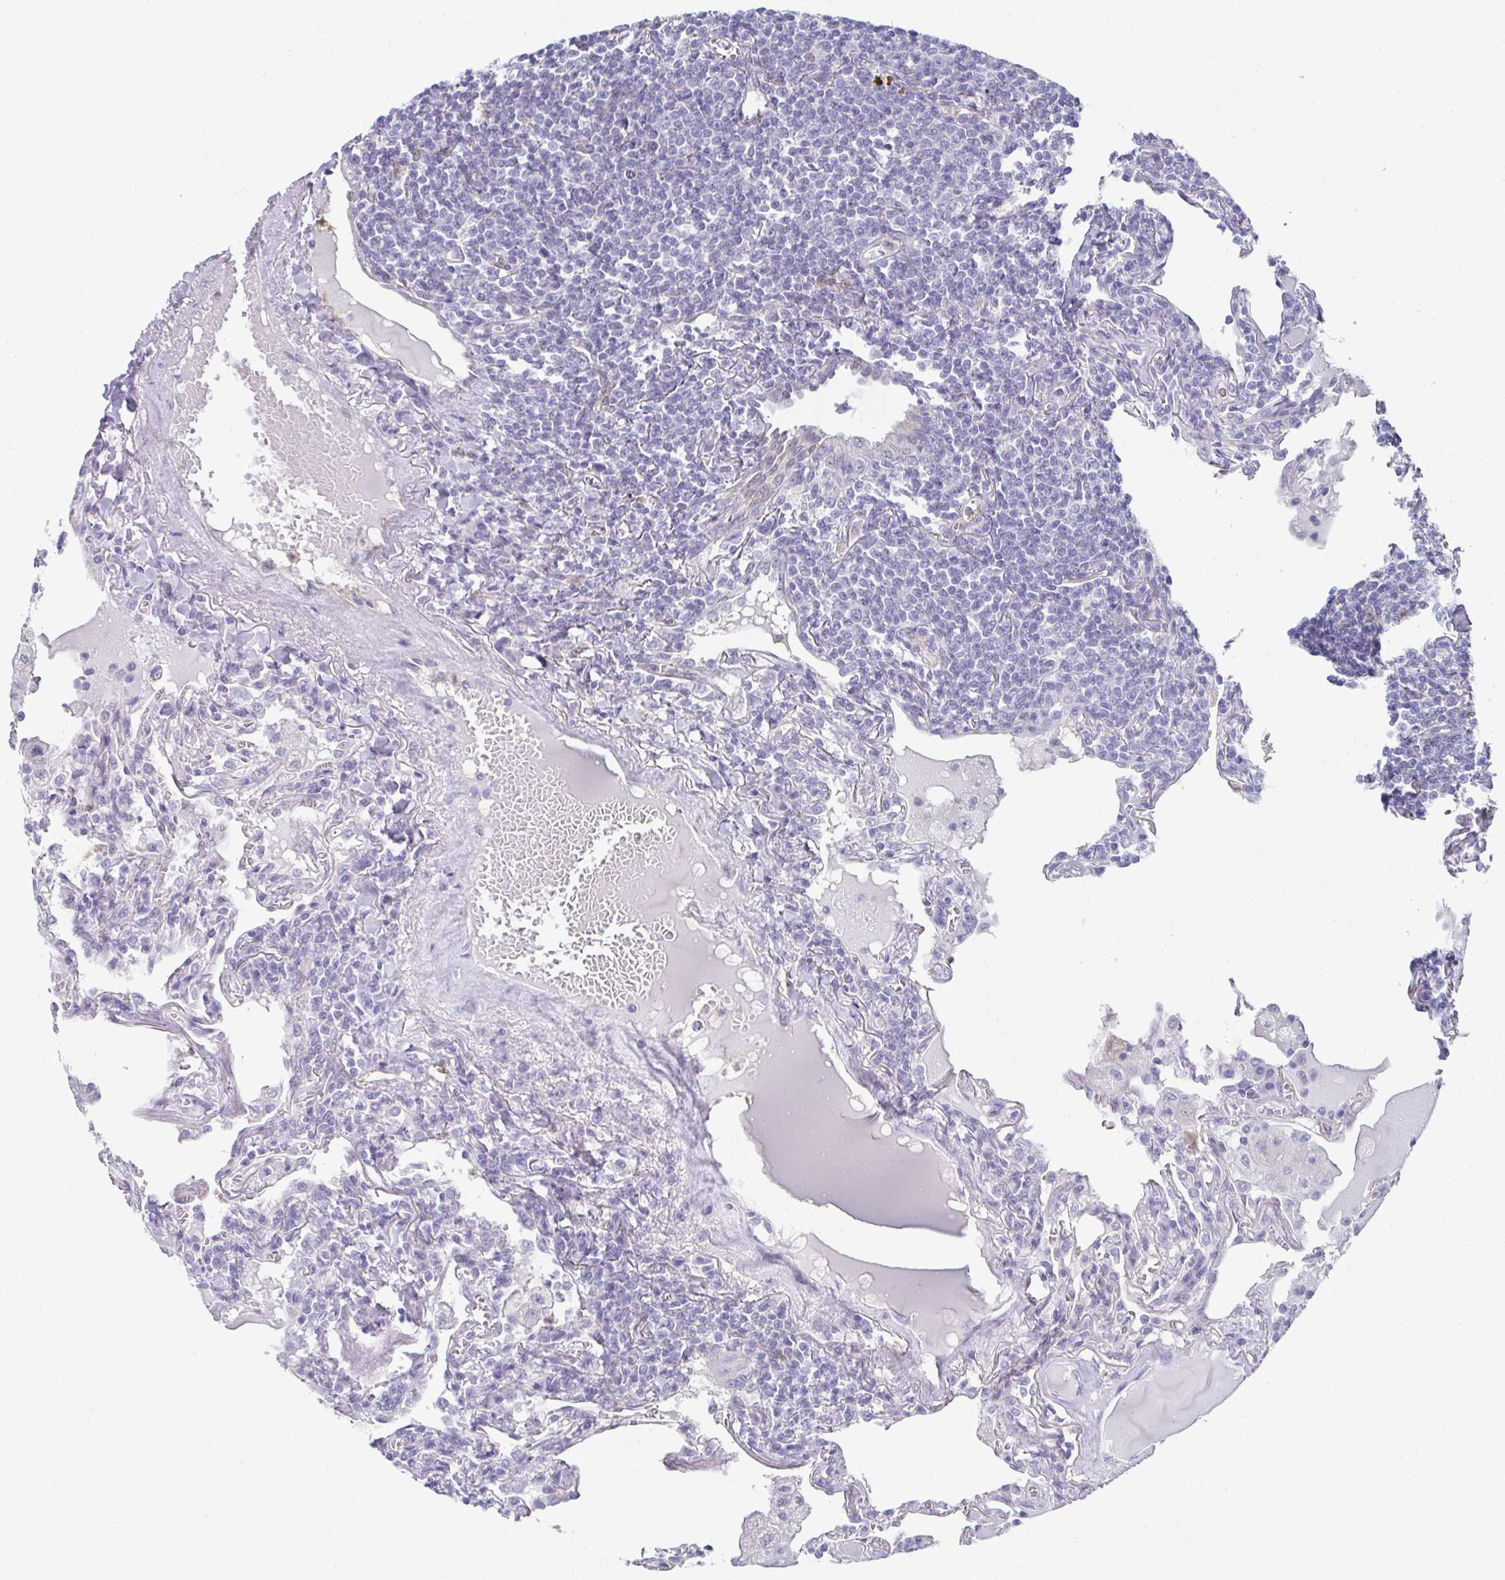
{"staining": {"intensity": "negative", "quantity": "none", "location": "none"}, "tissue": "lymphoma", "cell_type": "Tumor cells", "image_type": "cancer", "snomed": [{"axis": "morphology", "description": "Malignant lymphoma, non-Hodgkin's type, Low grade"}, {"axis": "topography", "description": "Lung"}], "caption": "Lymphoma was stained to show a protein in brown. There is no significant staining in tumor cells.", "gene": "RBP1", "patient": {"sex": "female", "age": 71}}